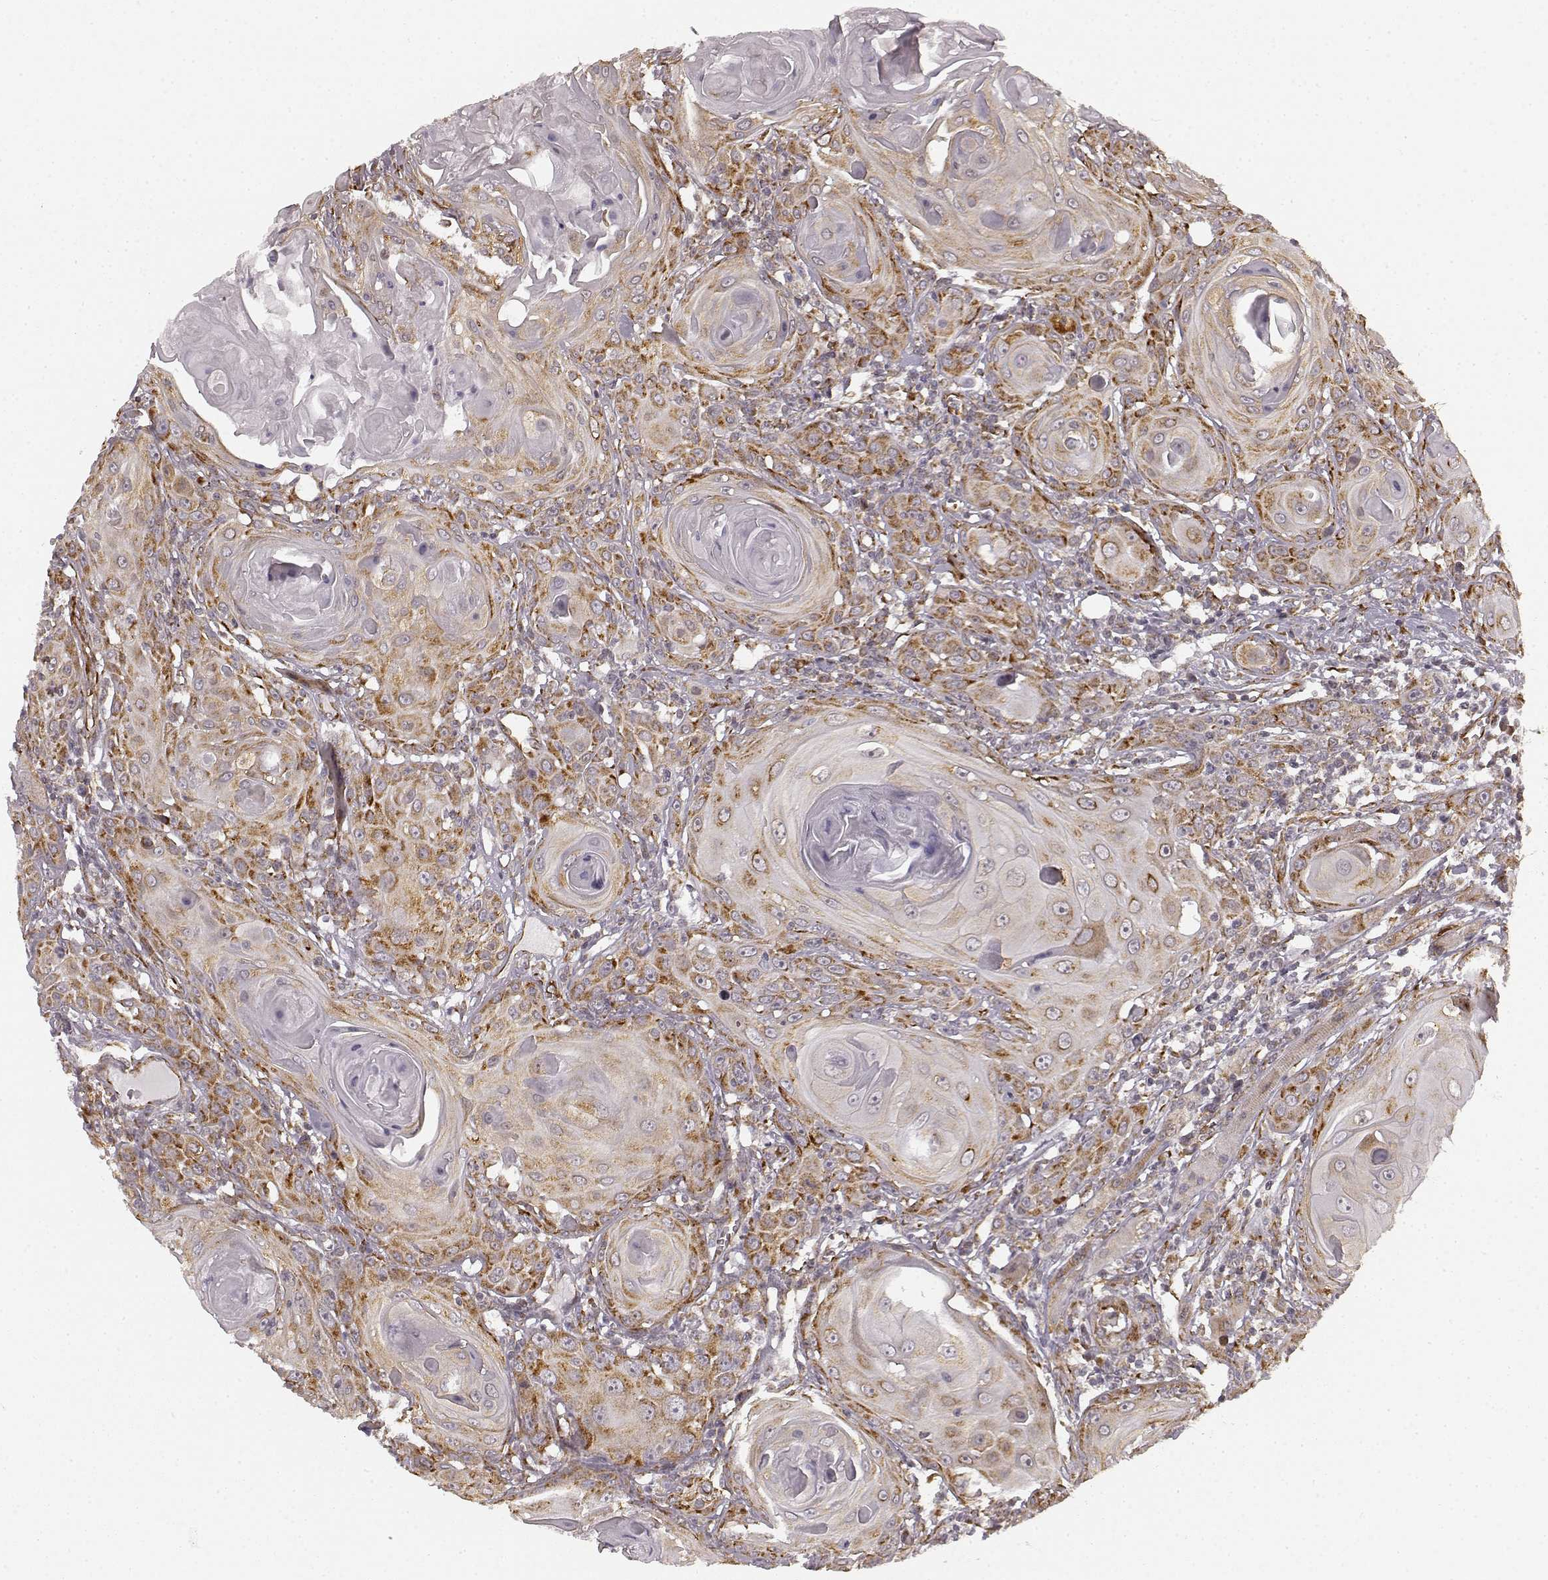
{"staining": {"intensity": "strong", "quantity": "25%-75%", "location": "cytoplasmic/membranous"}, "tissue": "head and neck cancer", "cell_type": "Tumor cells", "image_type": "cancer", "snomed": [{"axis": "morphology", "description": "Squamous cell carcinoma, NOS"}, {"axis": "topography", "description": "Head-Neck"}], "caption": "Immunohistochemical staining of head and neck cancer reveals high levels of strong cytoplasmic/membranous protein positivity in approximately 25%-75% of tumor cells.", "gene": "TMEM14A", "patient": {"sex": "female", "age": 80}}